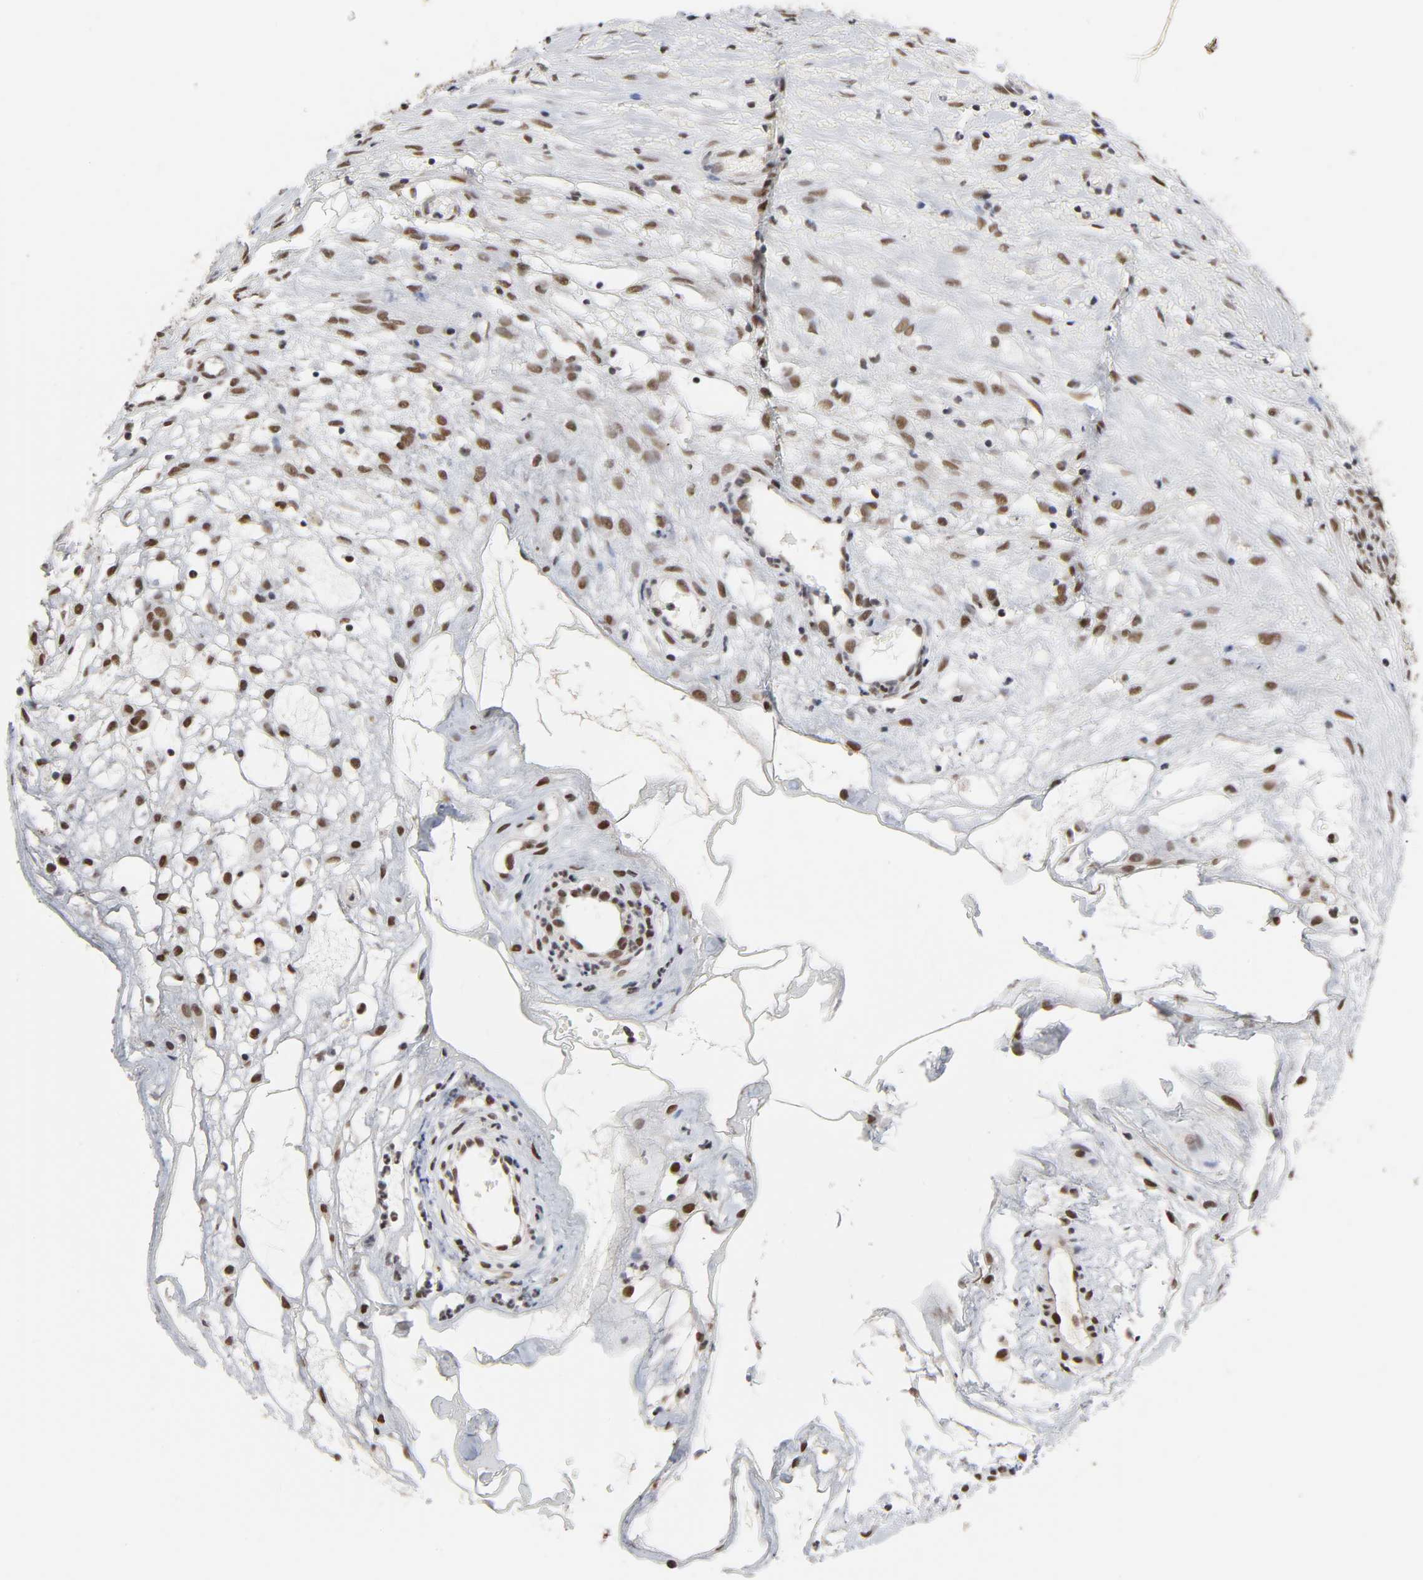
{"staining": {"intensity": "strong", "quantity": ">75%", "location": "nuclear"}, "tissue": "ovarian cancer", "cell_type": "Tumor cells", "image_type": "cancer", "snomed": [{"axis": "morphology", "description": "Carcinoma, endometroid"}, {"axis": "topography", "description": "Ovary"}], "caption": "Immunohistochemistry image of neoplastic tissue: endometroid carcinoma (ovarian) stained using immunohistochemistry (IHC) displays high levels of strong protein expression localized specifically in the nuclear of tumor cells, appearing as a nuclear brown color.", "gene": "TRIM33", "patient": {"sex": "female", "age": 42}}